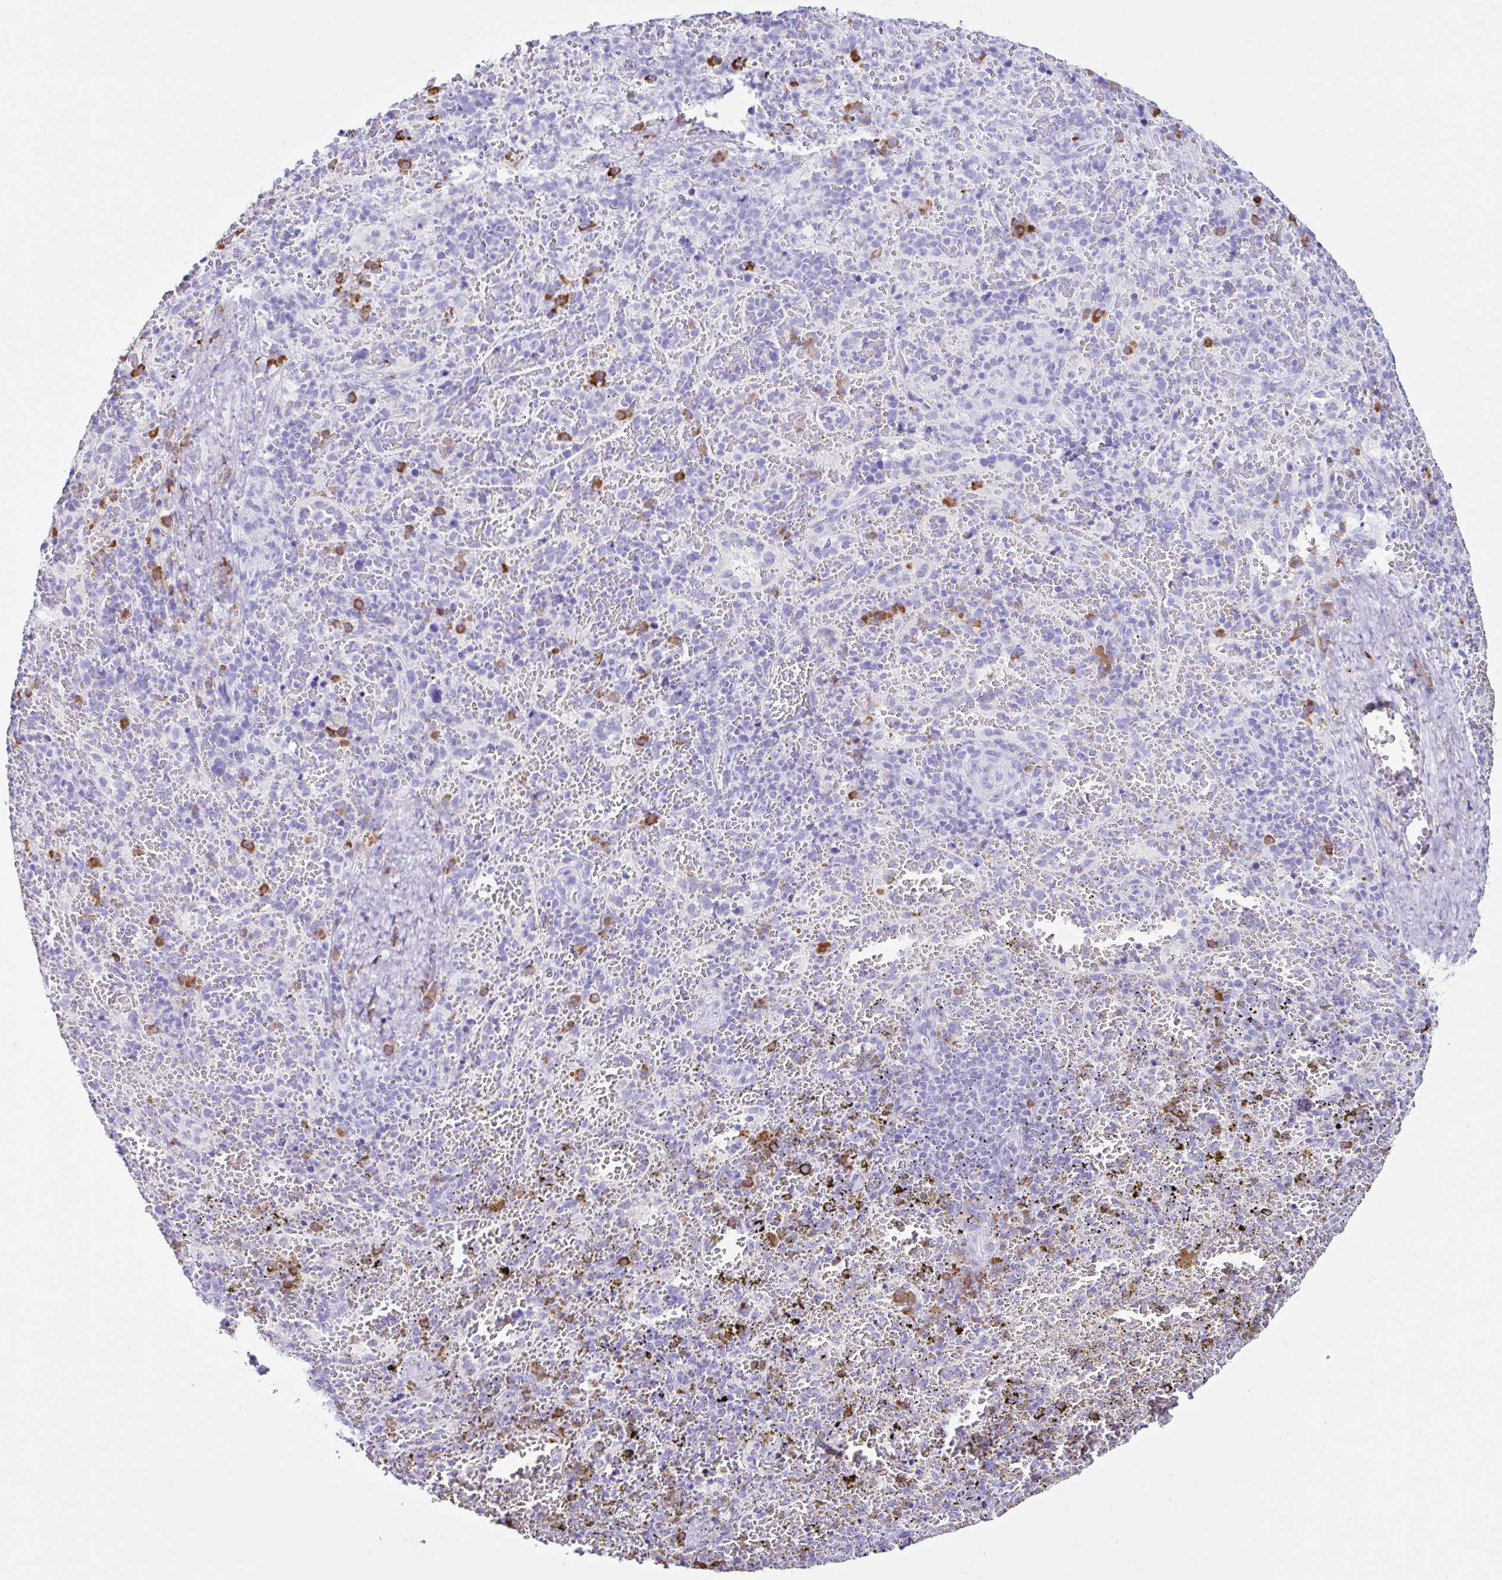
{"staining": {"intensity": "strong", "quantity": "<25%", "location": "cytoplasmic/membranous"}, "tissue": "spleen", "cell_type": "Cells in red pulp", "image_type": "normal", "snomed": [{"axis": "morphology", "description": "Normal tissue, NOS"}, {"axis": "topography", "description": "Spleen"}], "caption": "Human spleen stained with a protein marker shows strong staining in cells in red pulp.", "gene": "PIGF", "patient": {"sex": "female", "age": 50}}